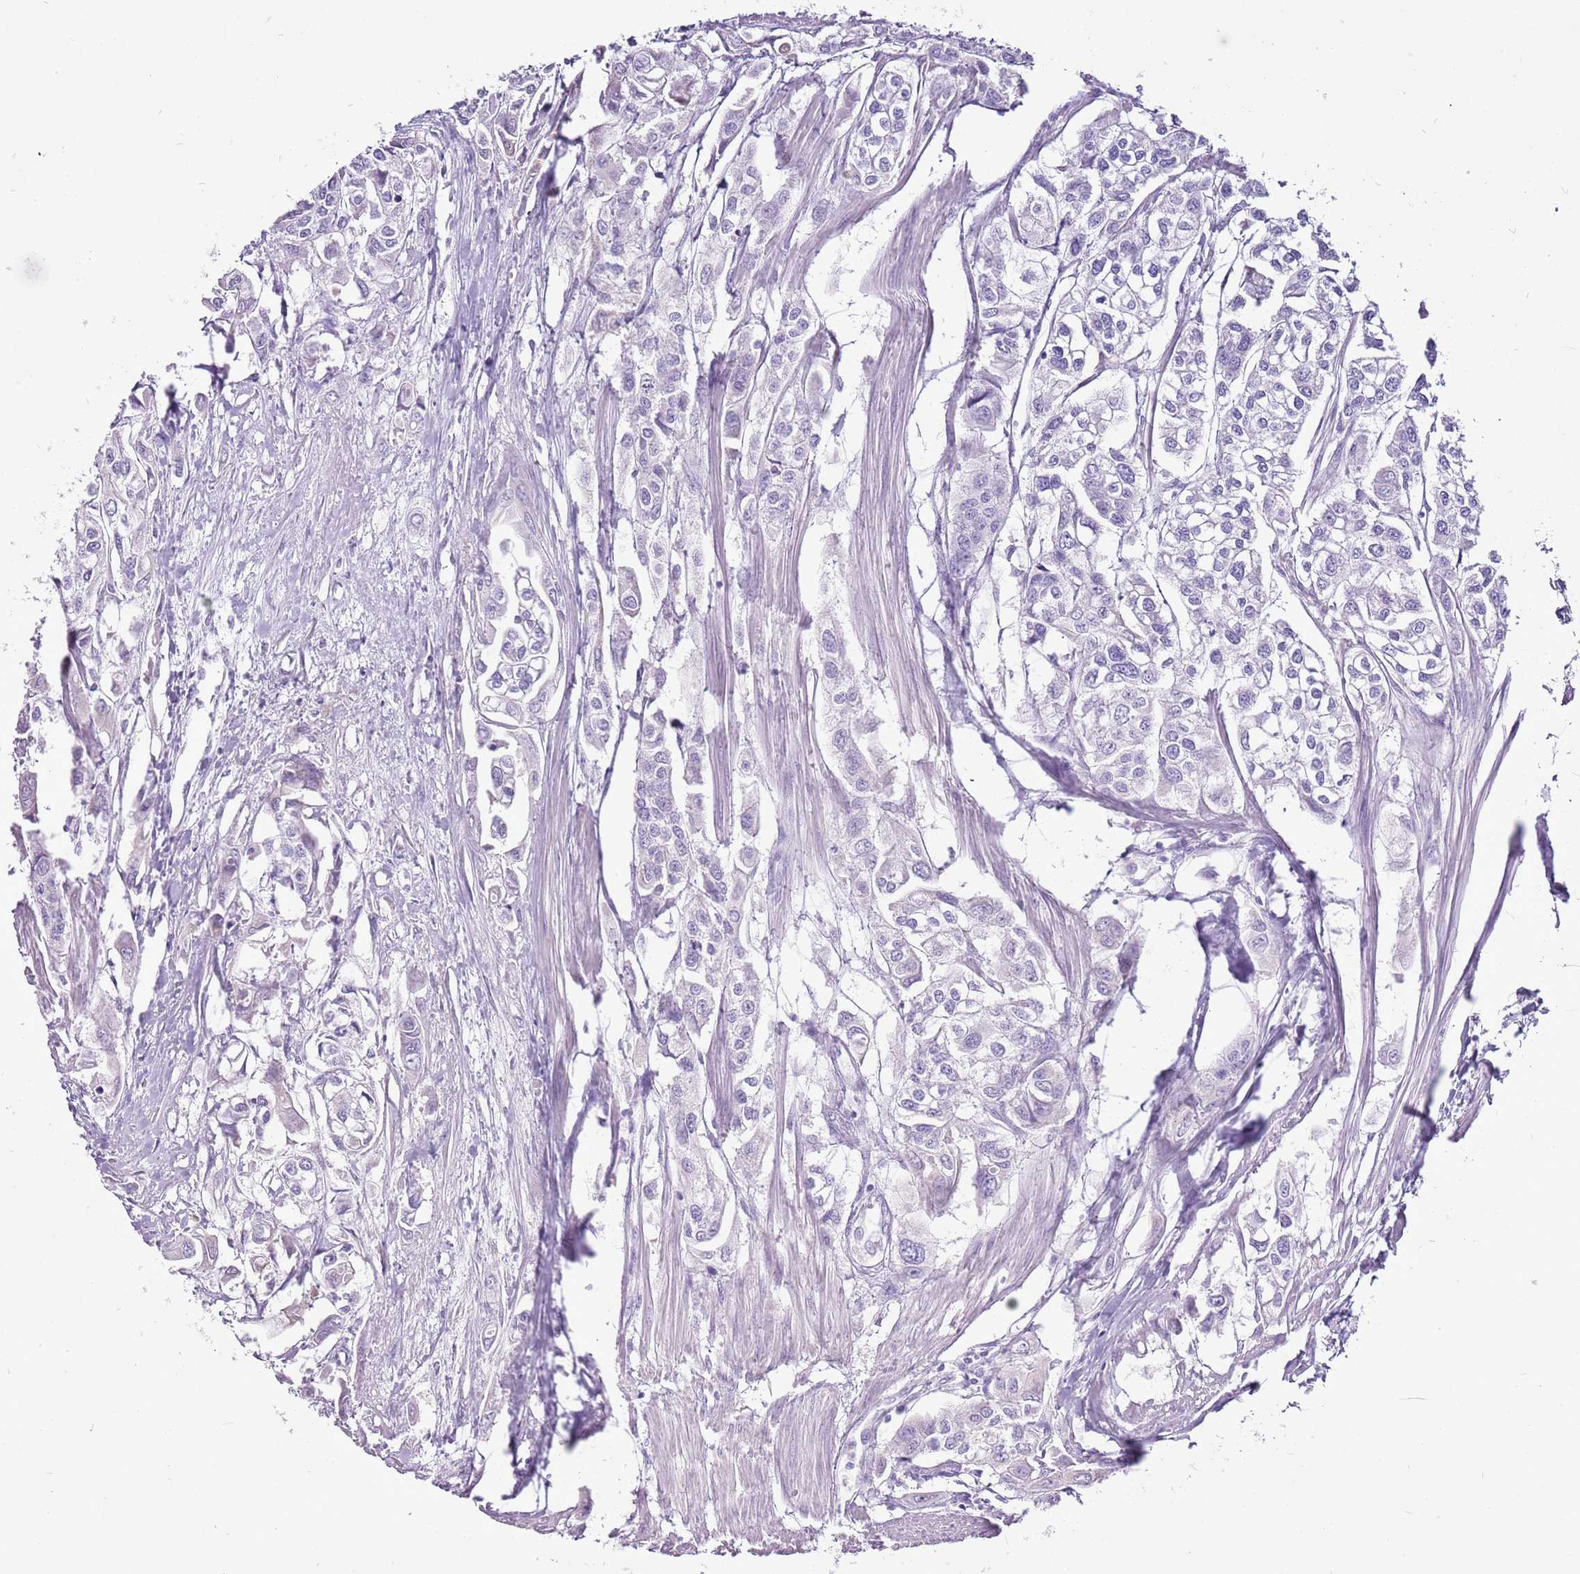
{"staining": {"intensity": "negative", "quantity": "none", "location": "none"}, "tissue": "urothelial cancer", "cell_type": "Tumor cells", "image_type": "cancer", "snomed": [{"axis": "morphology", "description": "Urothelial carcinoma, High grade"}, {"axis": "topography", "description": "Urinary bladder"}], "caption": "Immunohistochemistry (IHC) of human urothelial carcinoma (high-grade) displays no positivity in tumor cells. (Brightfield microscopy of DAB (3,3'-diaminobenzidine) immunohistochemistry at high magnification).", "gene": "ACSS3", "patient": {"sex": "male", "age": 67}}